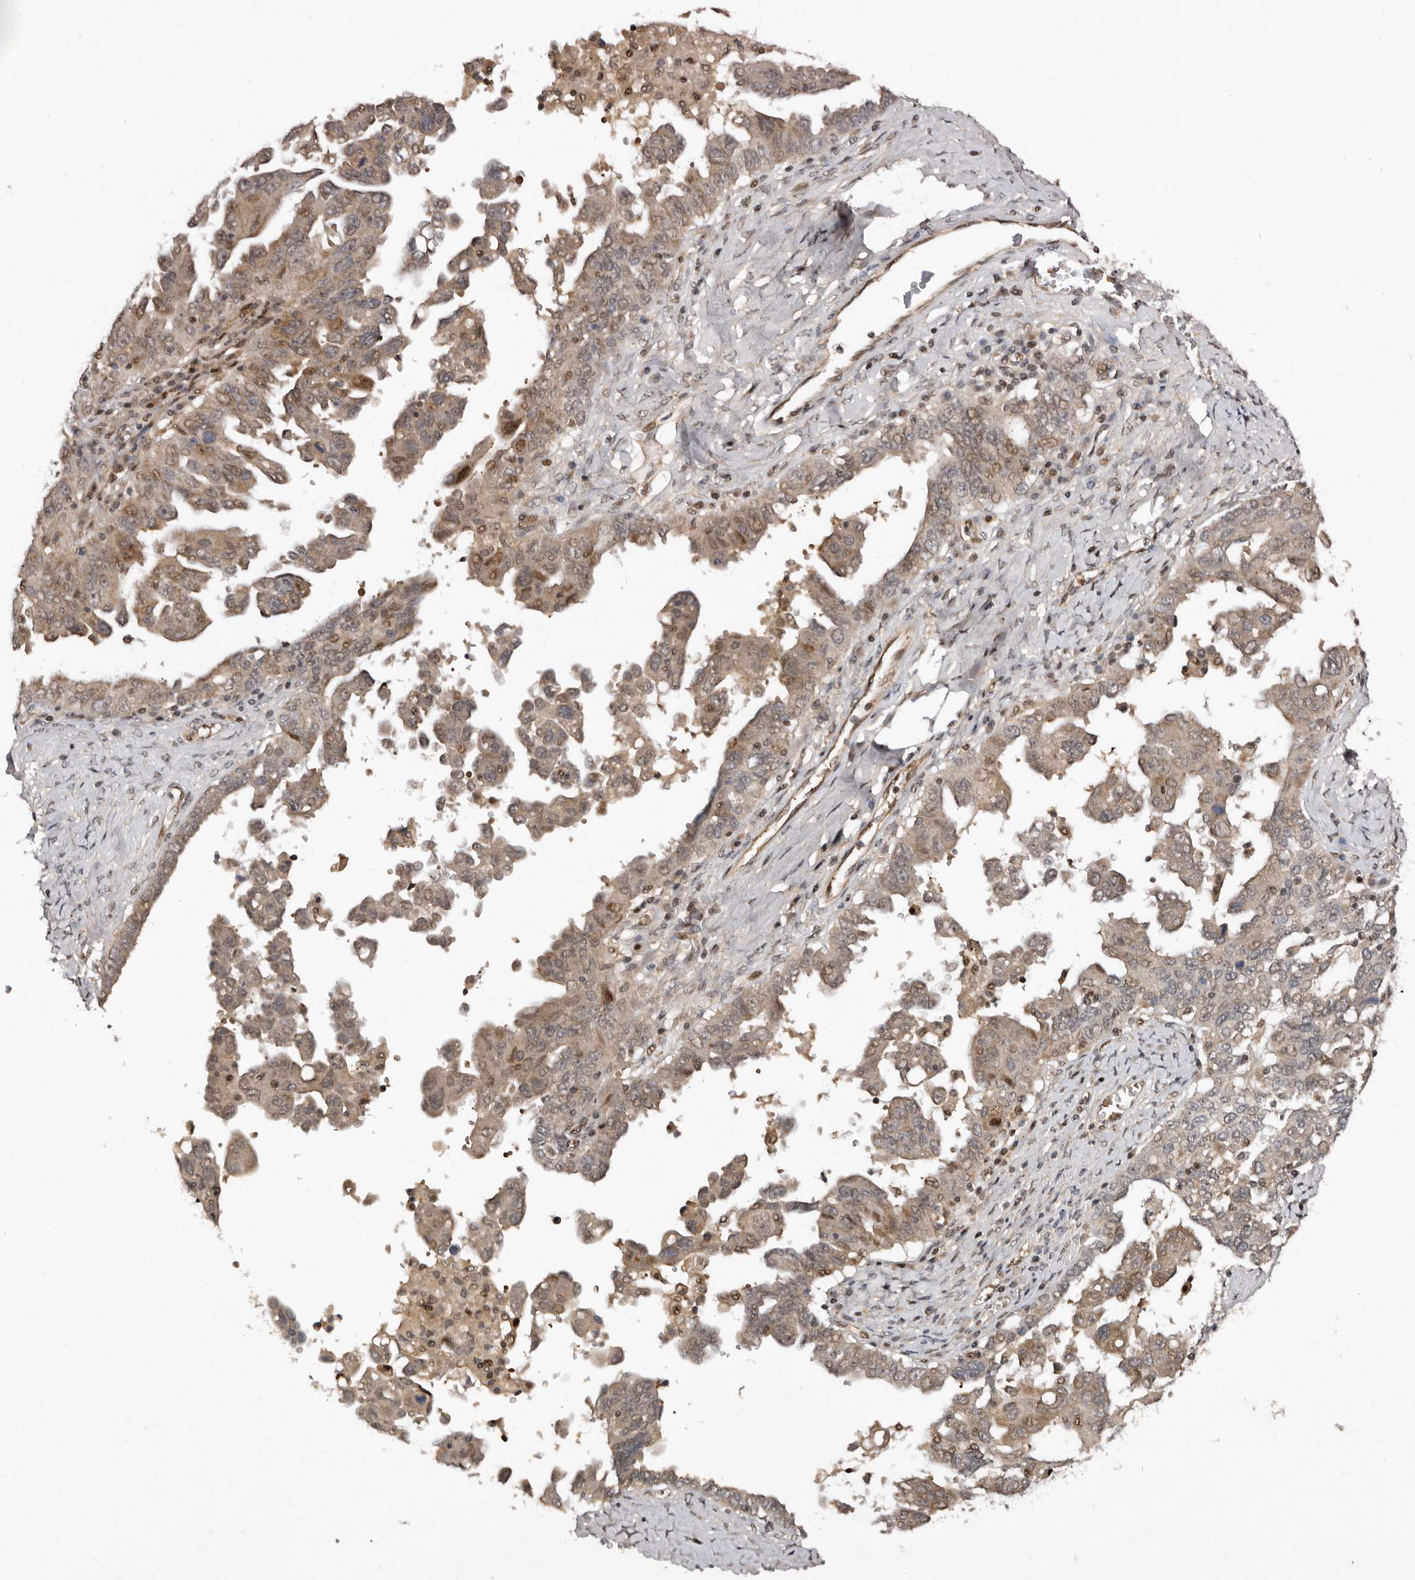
{"staining": {"intensity": "moderate", "quantity": ">75%", "location": "cytoplasmic/membranous,nuclear"}, "tissue": "ovarian cancer", "cell_type": "Tumor cells", "image_type": "cancer", "snomed": [{"axis": "morphology", "description": "Carcinoma, endometroid"}, {"axis": "topography", "description": "Ovary"}], "caption": "Moderate cytoplasmic/membranous and nuclear expression for a protein is identified in approximately >75% of tumor cells of ovarian endometroid carcinoma using immunohistochemistry (IHC).", "gene": "ABL1", "patient": {"sex": "female", "age": 62}}